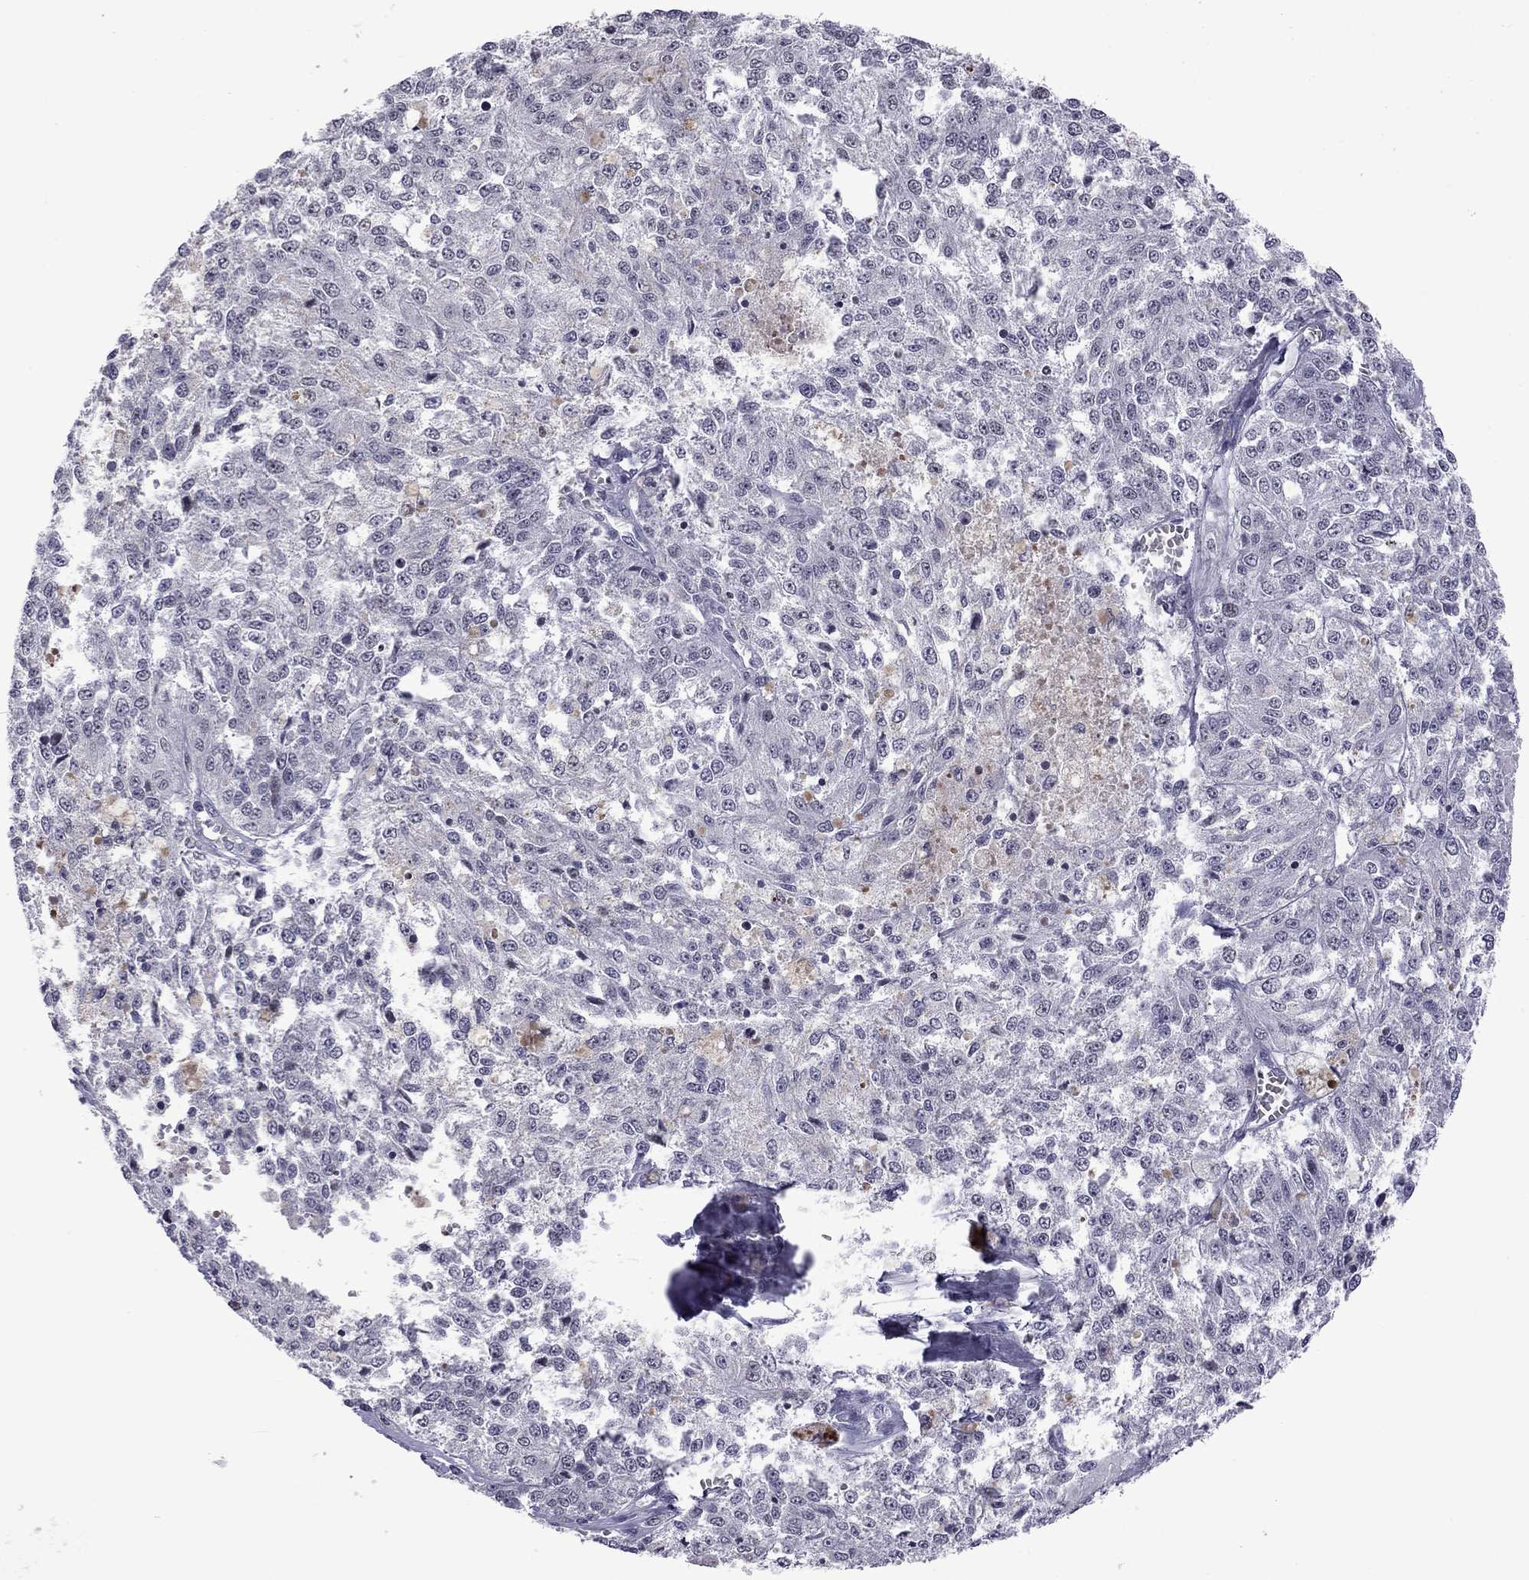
{"staining": {"intensity": "negative", "quantity": "none", "location": "none"}, "tissue": "melanoma", "cell_type": "Tumor cells", "image_type": "cancer", "snomed": [{"axis": "morphology", "description": "Malignant melanoma, Metastatic site"}, {"axis": "topography", "description": "Lymph node"}], "caption": "IHC photomicrograph of human melanoma stained for a protein (brown), which shows no expression in tumor cells.", "gene": "PPP1R3A", "patient": {"sex": "female", "age": 64}}